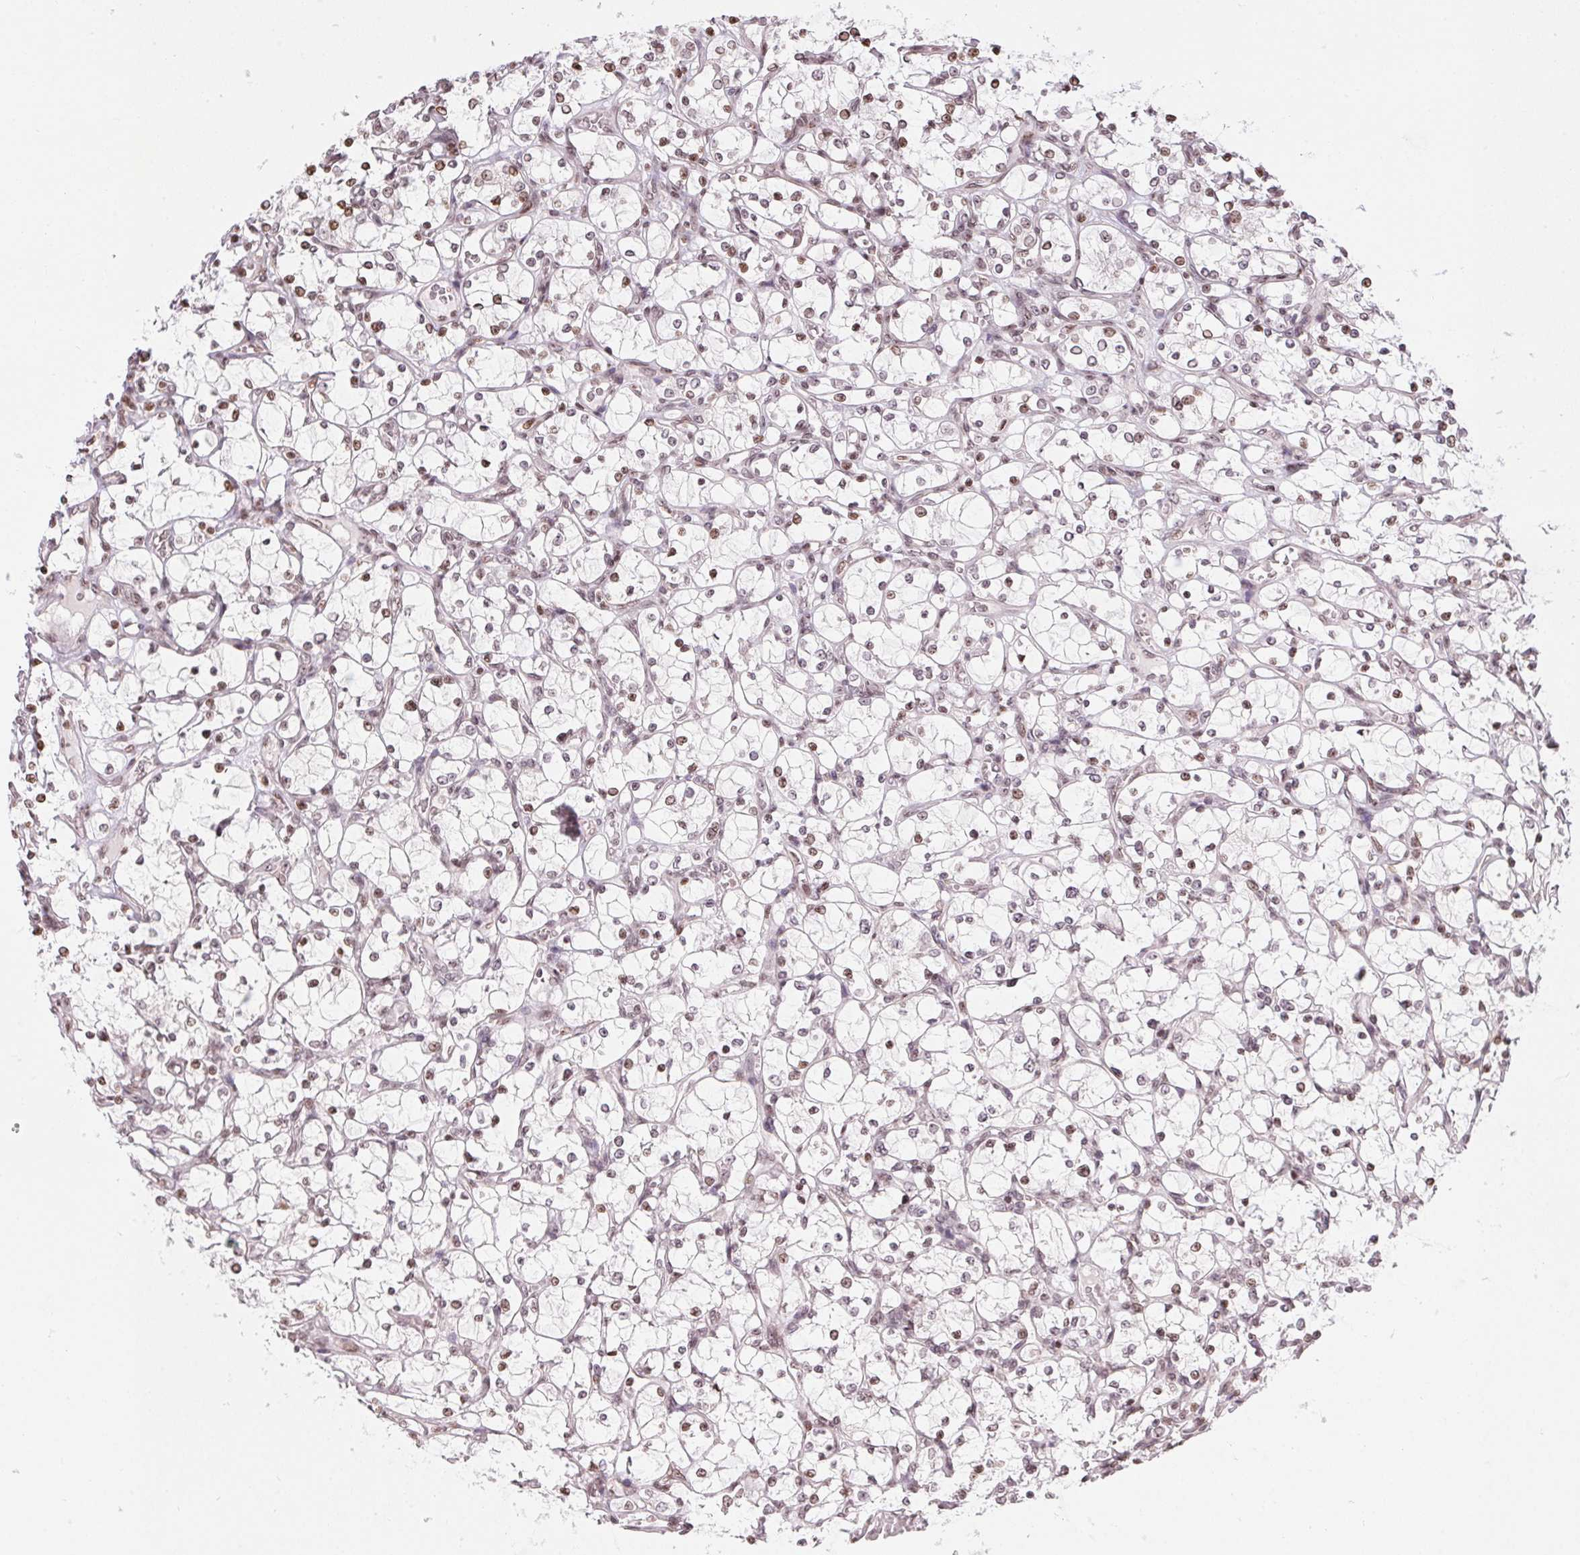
{"staining": {"intensity": "weak", "quantity": "25%-75%", "location": "nuclear"}, "tissue": "renal cancer", "cell_type": "Tumor cells", "image_type": "cancer", "snomed": [{"axis": "morphology", "description": "Adenocarcinoma, NOS"}, {"axis": "topography", "description": "Kidney"}], "caption": "Protein expression analysis of adenocarcinoma (renal) displays weak nuclear staining in about 25%-75% of tumor cells.", "gene": "RNF181", "patient": {"sex": "female", "age": 69}}